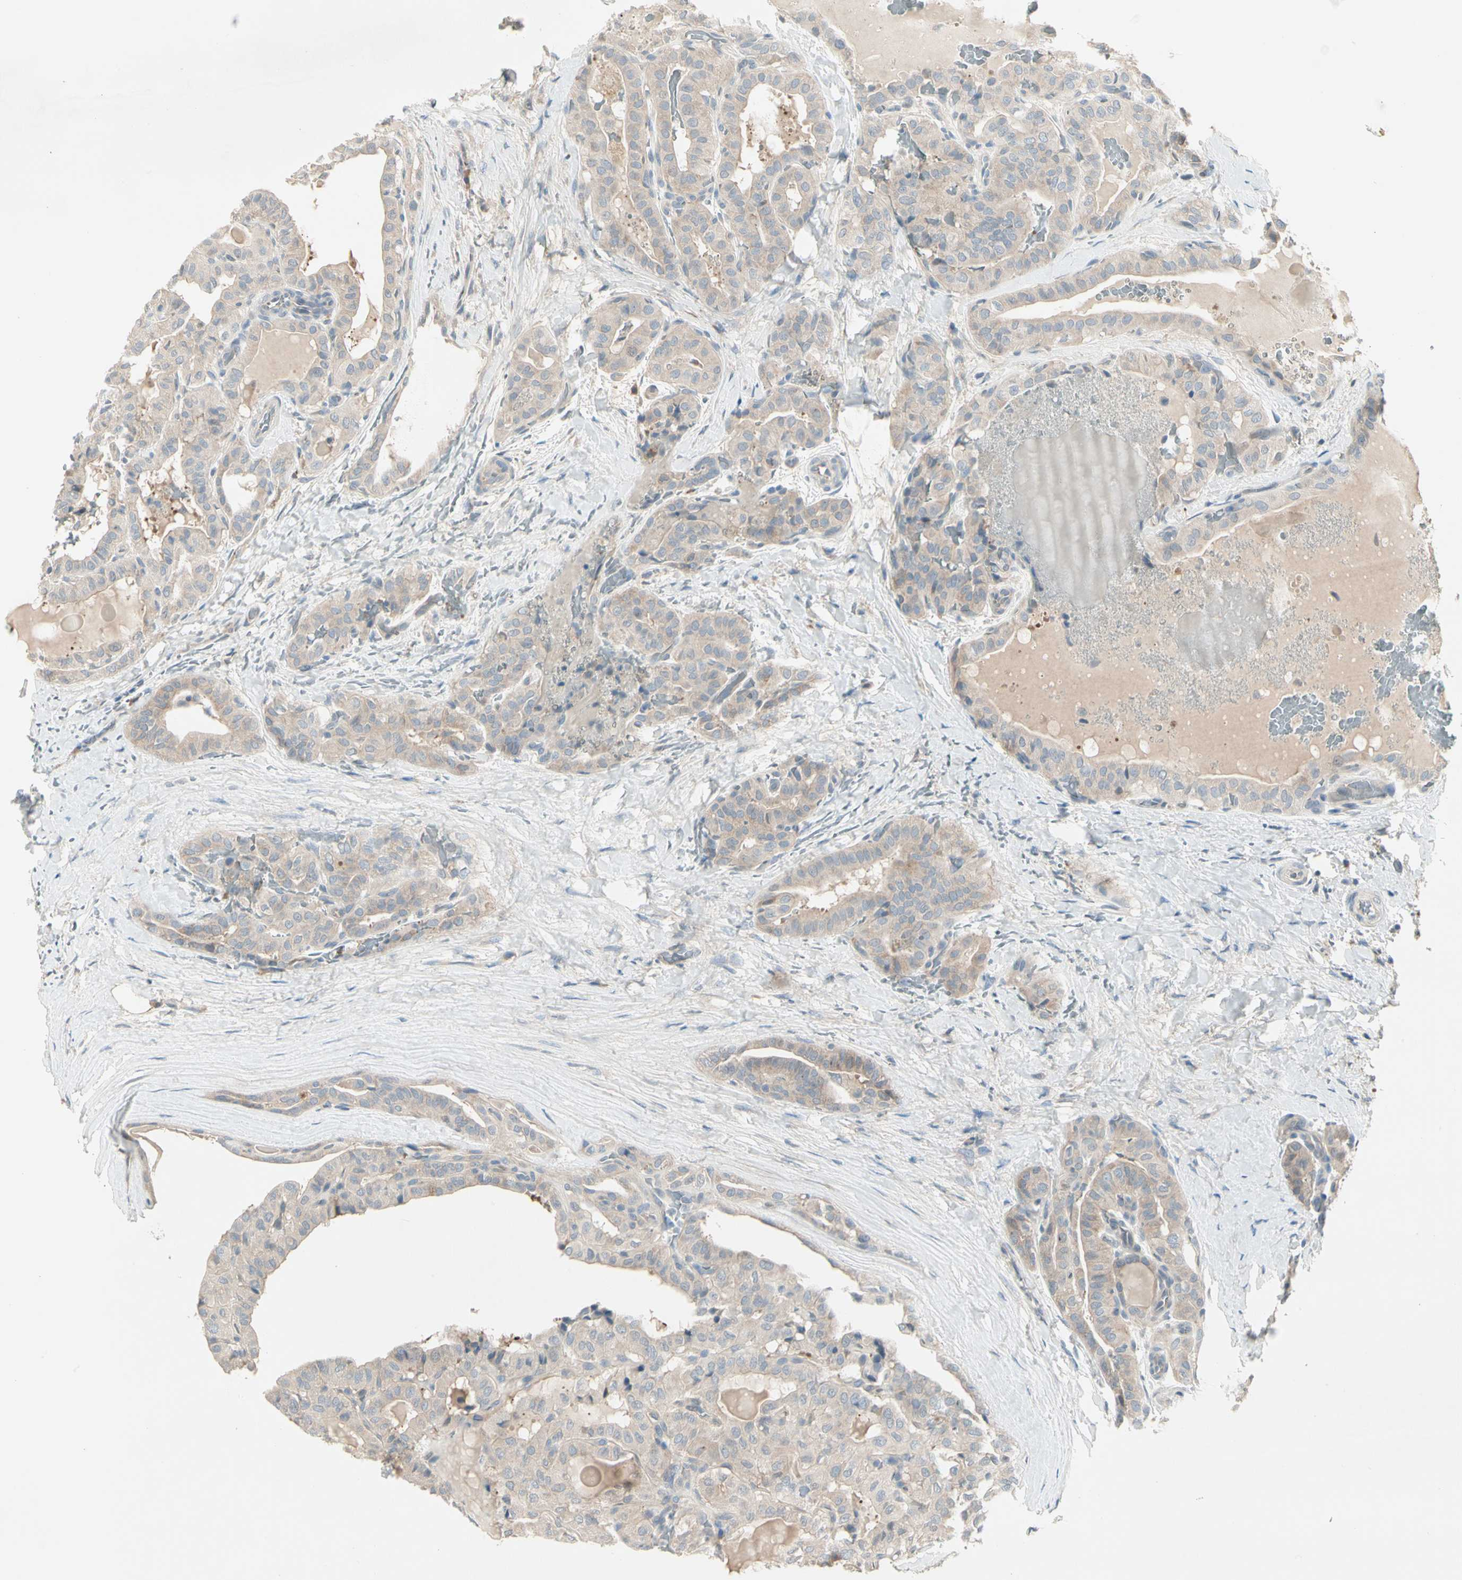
{"staining": {"intensity": "weak", "quantity": ">75%", "location": "cytoplasmic/membranous"}, "tissue": "thyroid cancer", "cell_type": "Tumor cells", "image_type": "cancer", "snomed": [{"axis": "morphology", "description": "Papillary adenocarcinoma, NOS"}, {"axis": "topography", "description": "Thyroid gland"}], "caption": "Tumor cells show low levels of weak cytoplasmic/membranous staining in about >75% of cells in papillary adenocarcinoma (thyroid).", "gene": "IL1R1", "patient": {"sex": "male", "age": 77}}